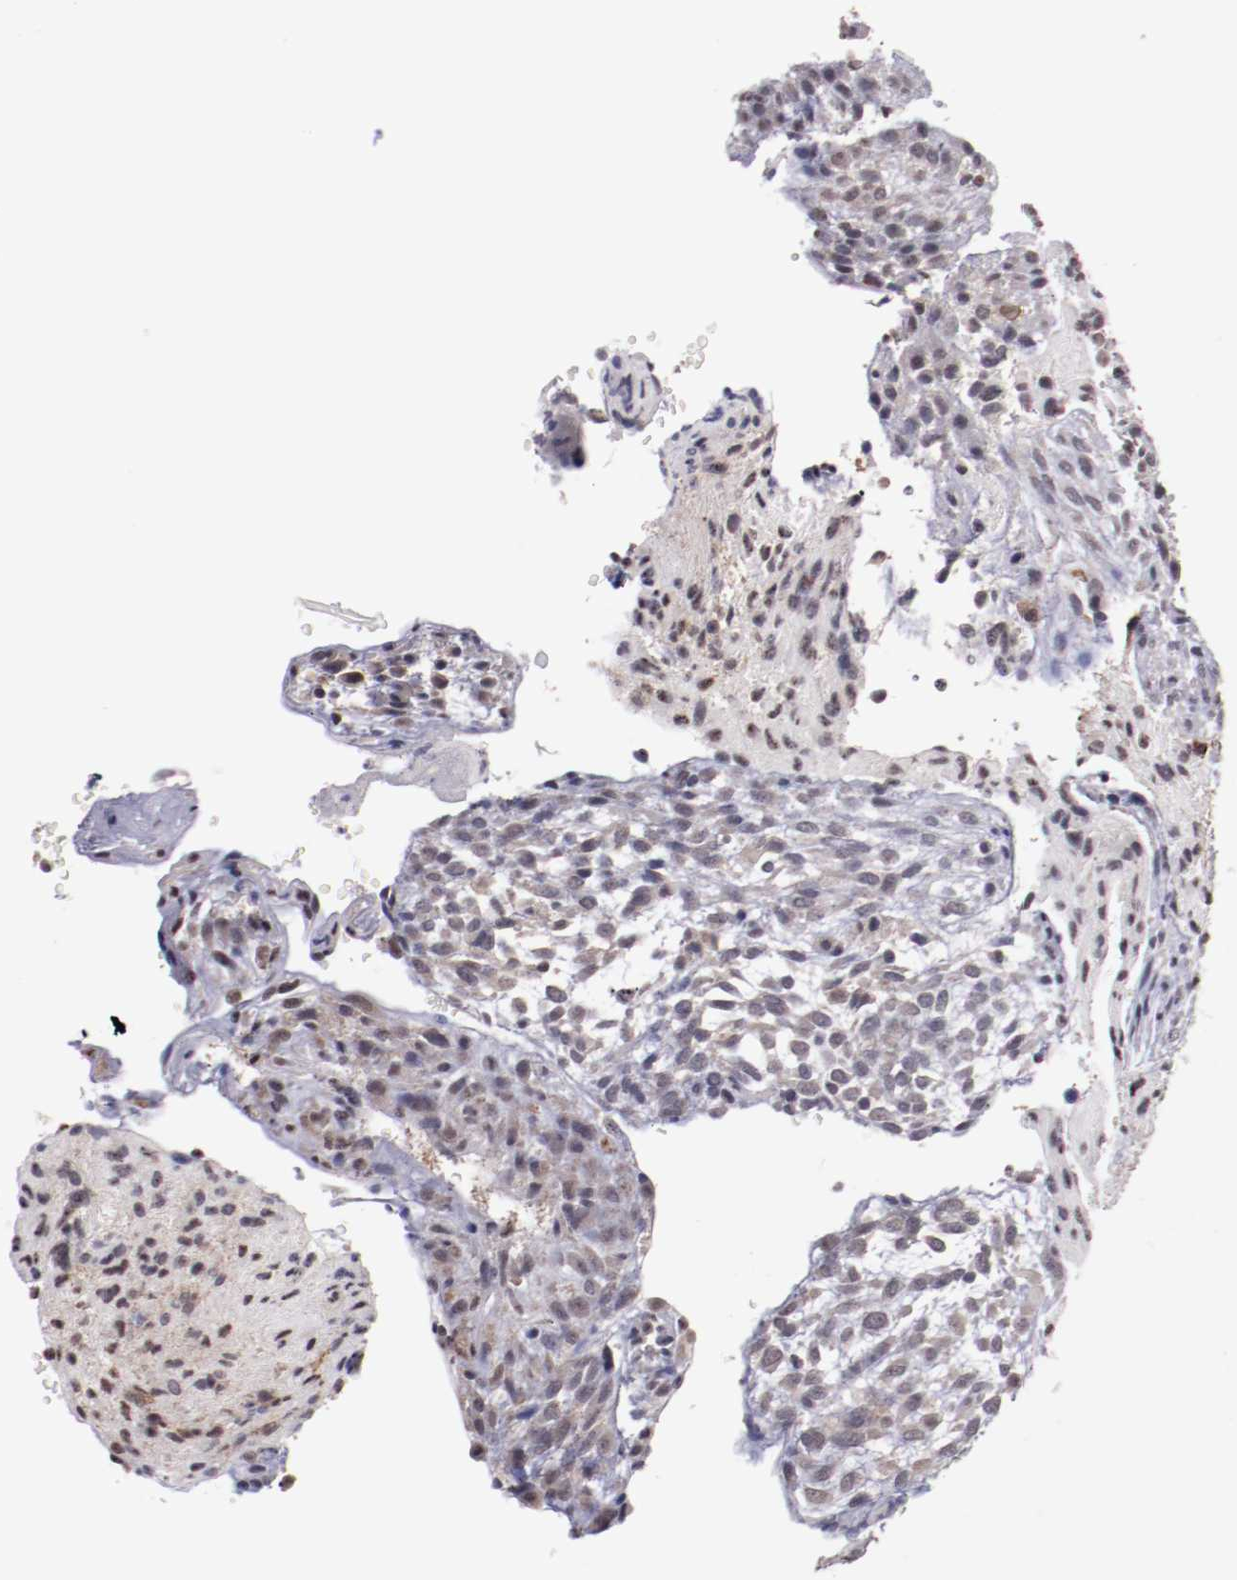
{"staining": {"intensity": "weak", "quantity": "<25%", "location": "cytoplasmic/membranous,nuclear"}, "tissue": "glioma", "cell_type": "Tumor cells", "image_type": "cancer", "snomed": [{"axis": "morphology", "description": "Glioma, malignant, High grade"}, {"axis": "topography", "description": "Cerebral cortex"}], "caption": "Immunohistochemistry of malignant glioma (high-grade) displays no staining in tumor cells.", "gene": "NRXN3", "patient": {"sex": "female", "age": 55}}